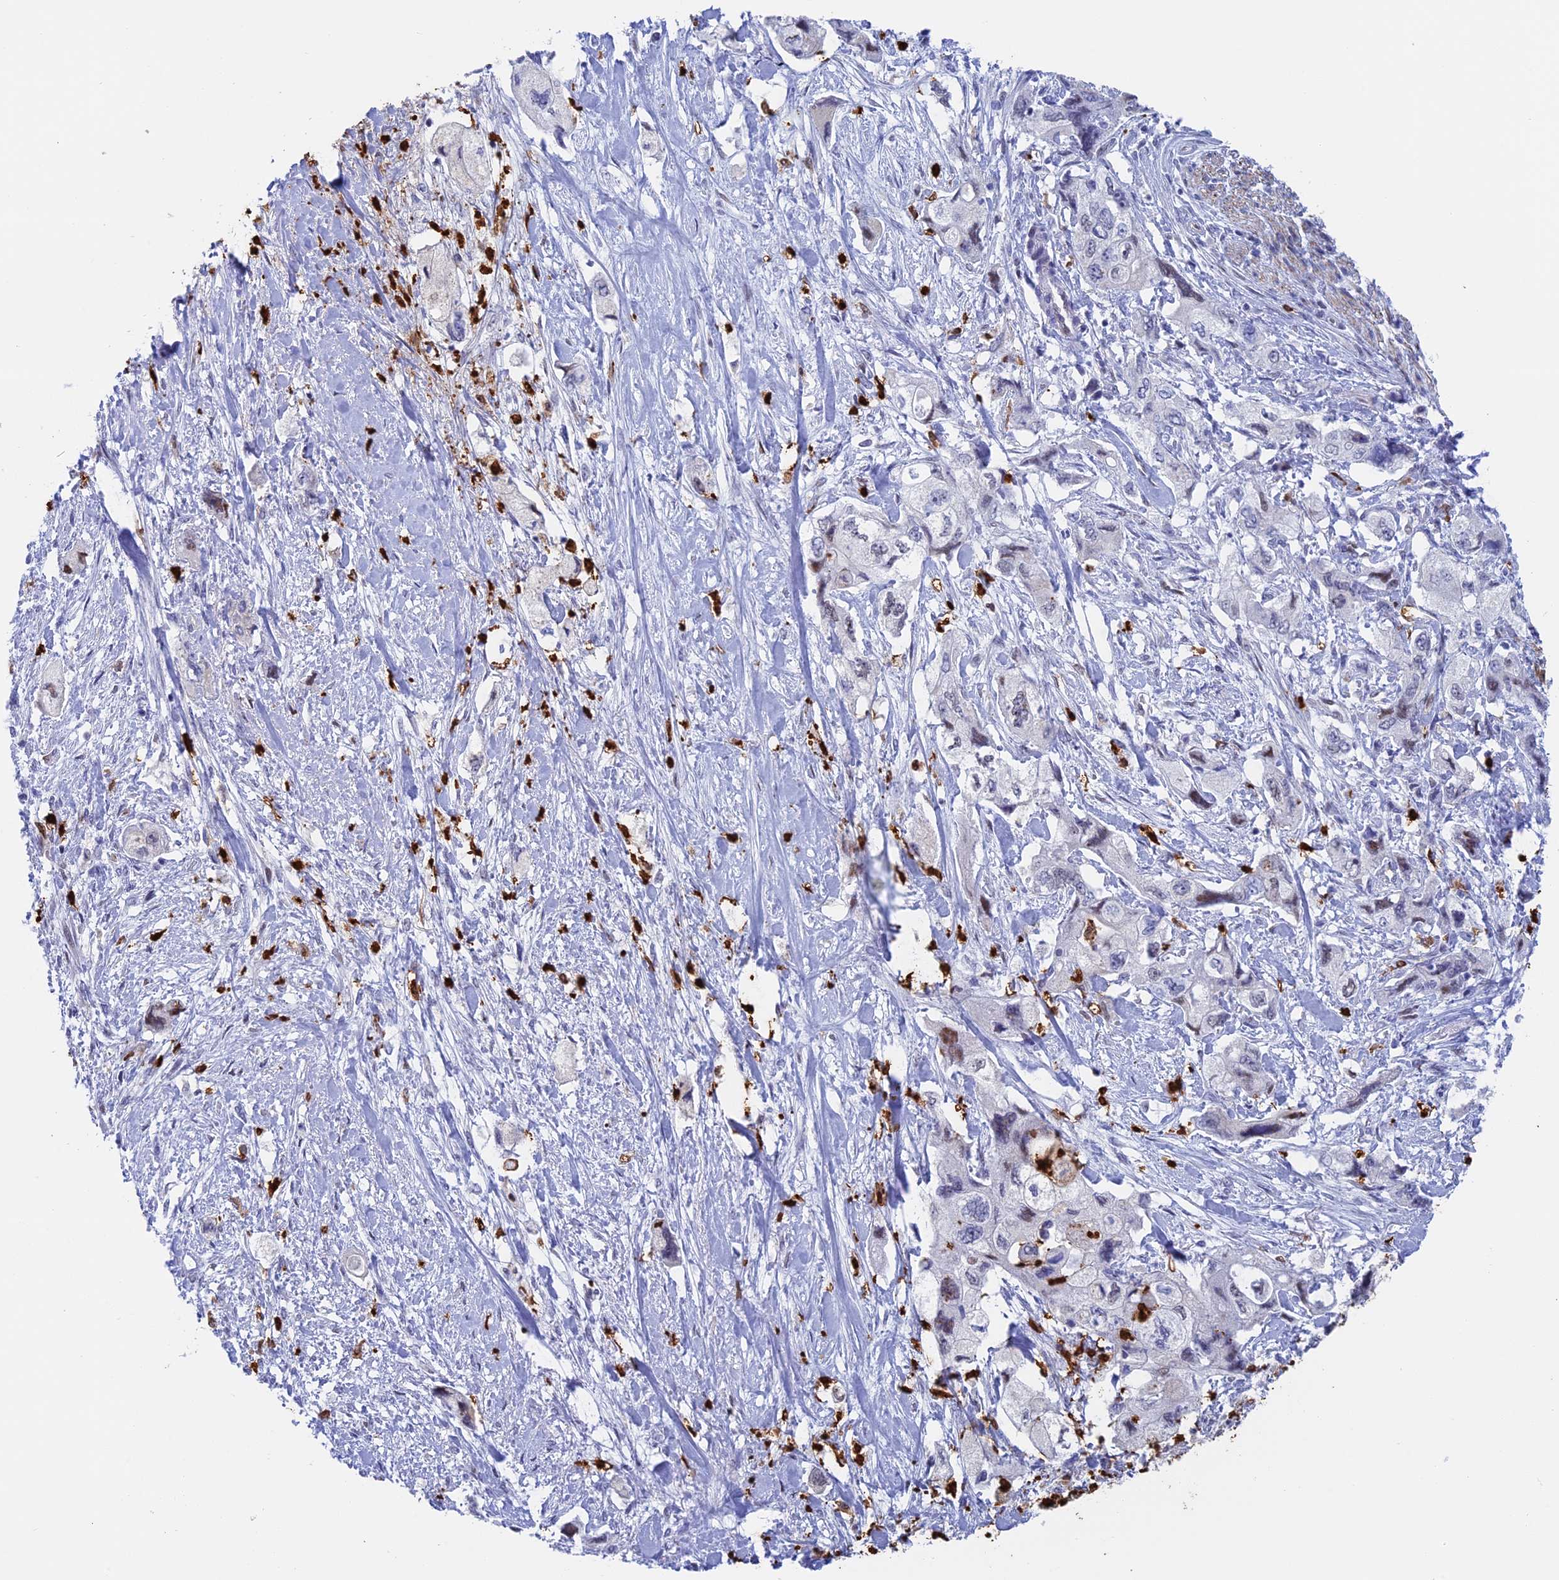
{"staining": {"intensity": "negative", "quantity": "none", "location": "none"}, "tissue": "pancreatic cancer", "cell_type": "Tumor cells", "image_type": "cancer", "snomed": [{"axis": "morphology", "description": "Adenocarcinoma, NOS"}, {"axis": "topography", "description": "Pancreas"}], "caption": "Immunohistochemistry histopathology image of human pancreatic adenocarcinoma stained for a protein (brown), which demonstrates no staining in tumor cells.", "gene": "SLC26A1", "patient": {"sex": "female", "age": 73}}